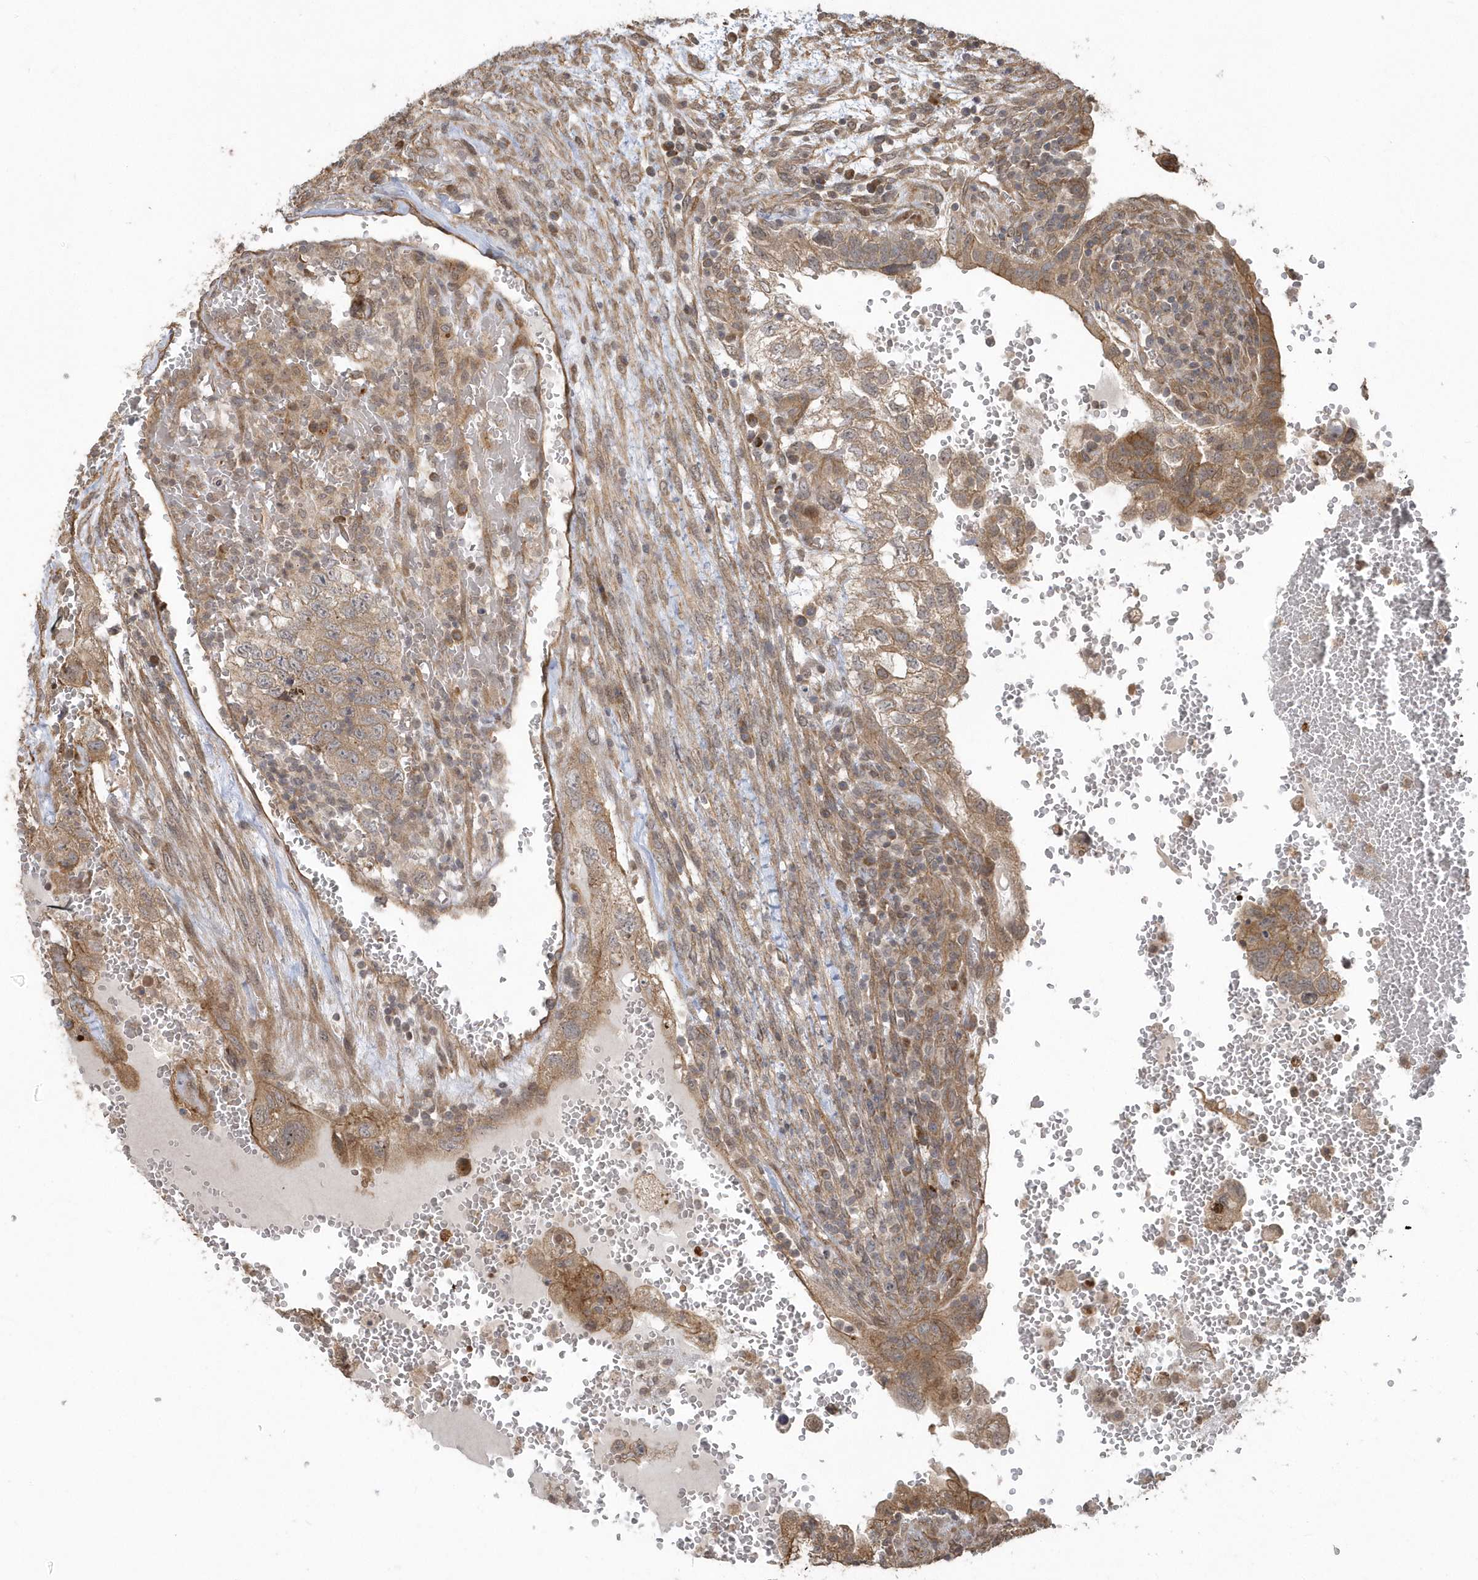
{"staining": {"intensity": "moderate", "quantity": "25%-75%", "location": "cytoplasmic/membranous"}, "tissue": "testis cancer", "cell_type": "Tumor cells", "image_type": "cancer", "snomed": [{"axis": "morphology", "description": "Carcinoma, Embryonal, NOS"}, {"axis": "topography", "description": "Testis"}], "caption": "IHC micrograph of human testis cancer (embryonal carcinoma) stained for a protein (brown), which displays medium levels of moderate cytoplasmic/membranous staining in approximately 25%-75% of tumor cells.", "gene": "HERPUD1", "patient": {"sex": "male", "age": 36}}